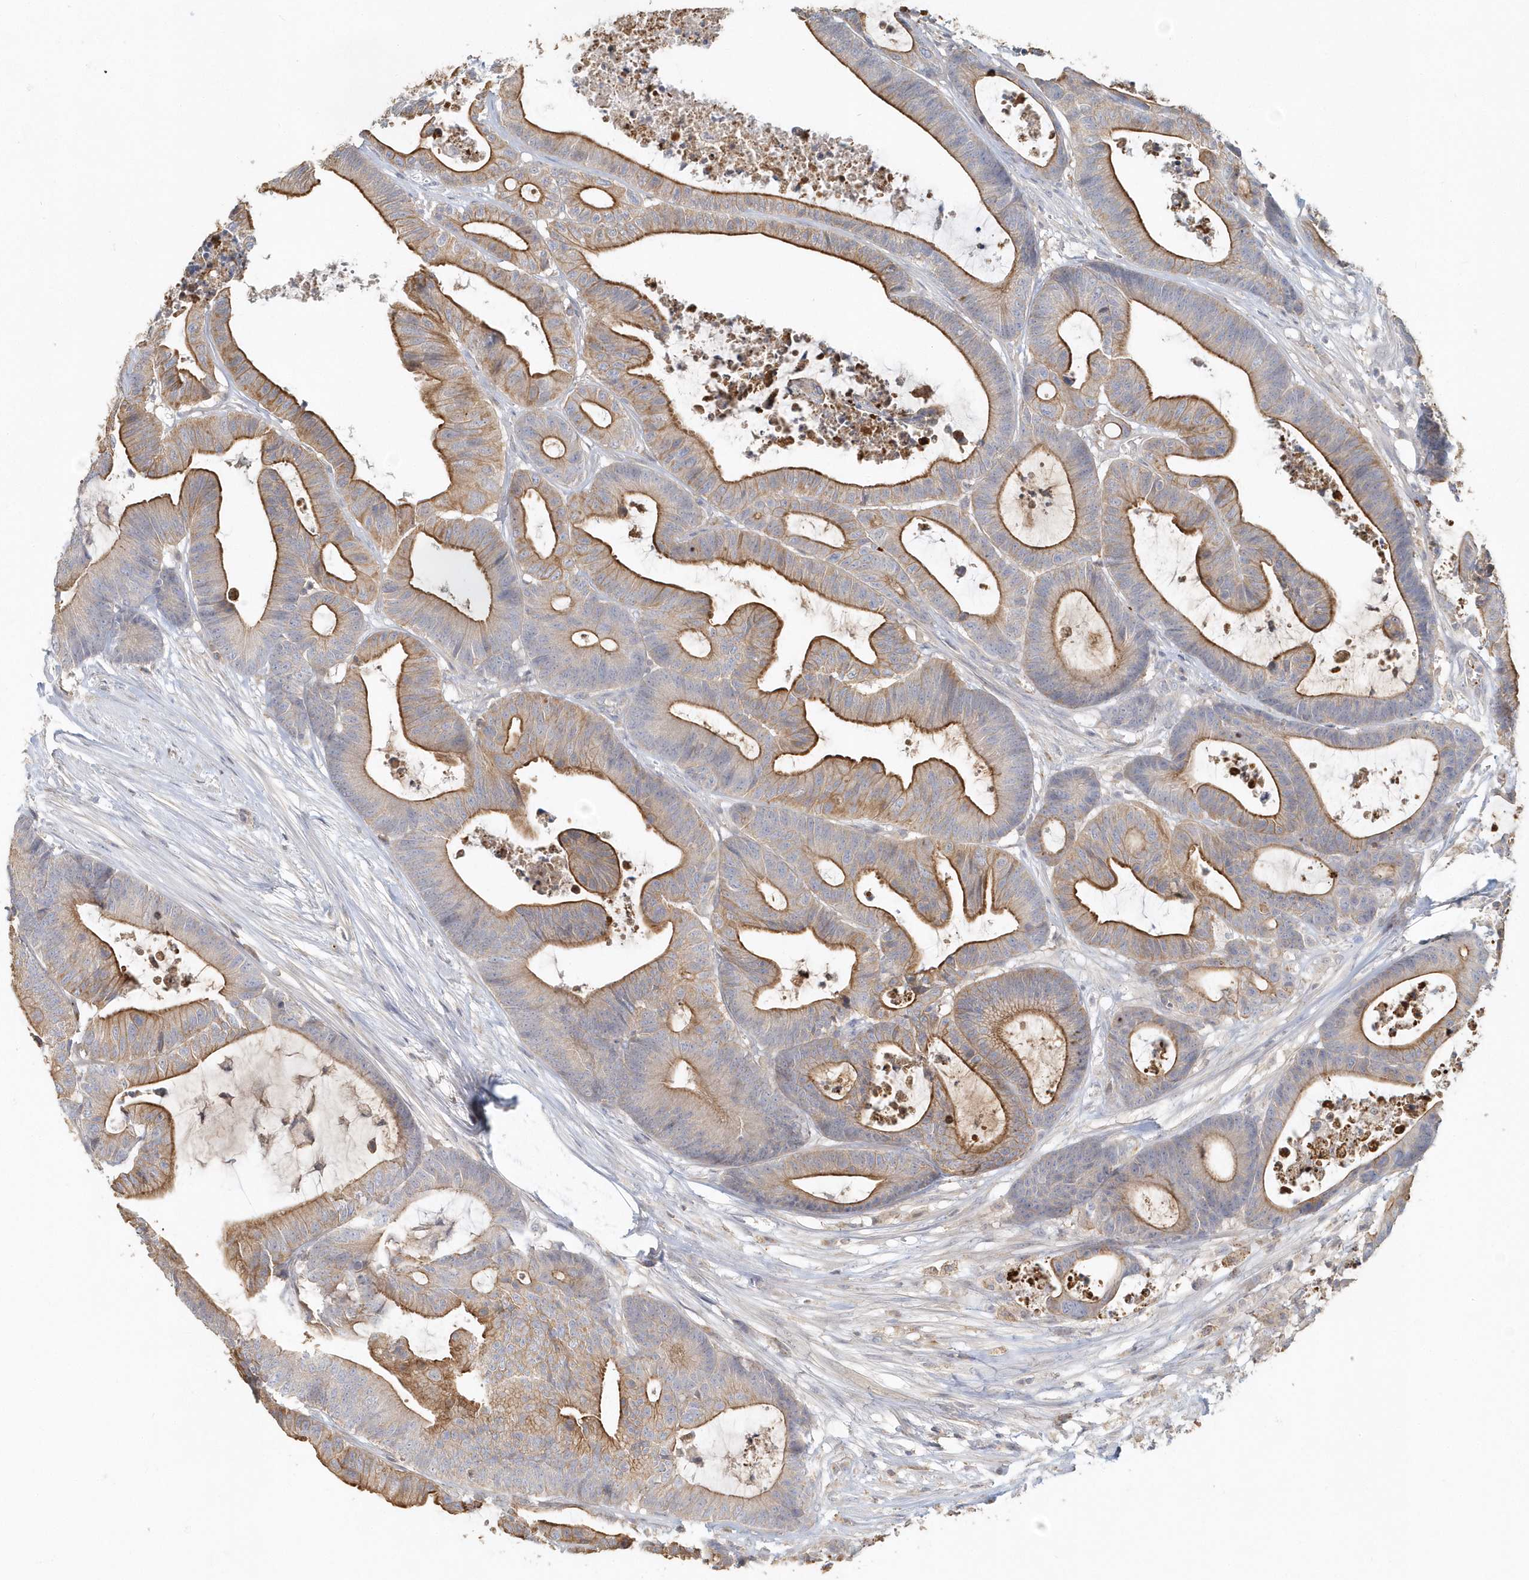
{"staining": {"intensity": "moderate", "quantity": ">75%", "location": "cytoplasmic/membranous"}, "tissue": "colorectal cancer", "cell_type": "Tumor cells", "image_type": "cancer", "snomed": [{"axis": "morphology", "description": "Adenocarcinoma, NOS"}, {"axis": "topography", "description": "Colon"}], "caption": "Brown immunohistochemical staining in human colorectal adenocarcinoma displays moderate cytoplasmic/membranous positivity in approximately >75% of tumor cells. The staining was performed using DAB to visualize the protein expression in brown, while the nuclei were stained in blue with hematoxylin (Magnification: 20x).", "gene": "MMRN1", "patient": {"sex": "female", "age": 84}}